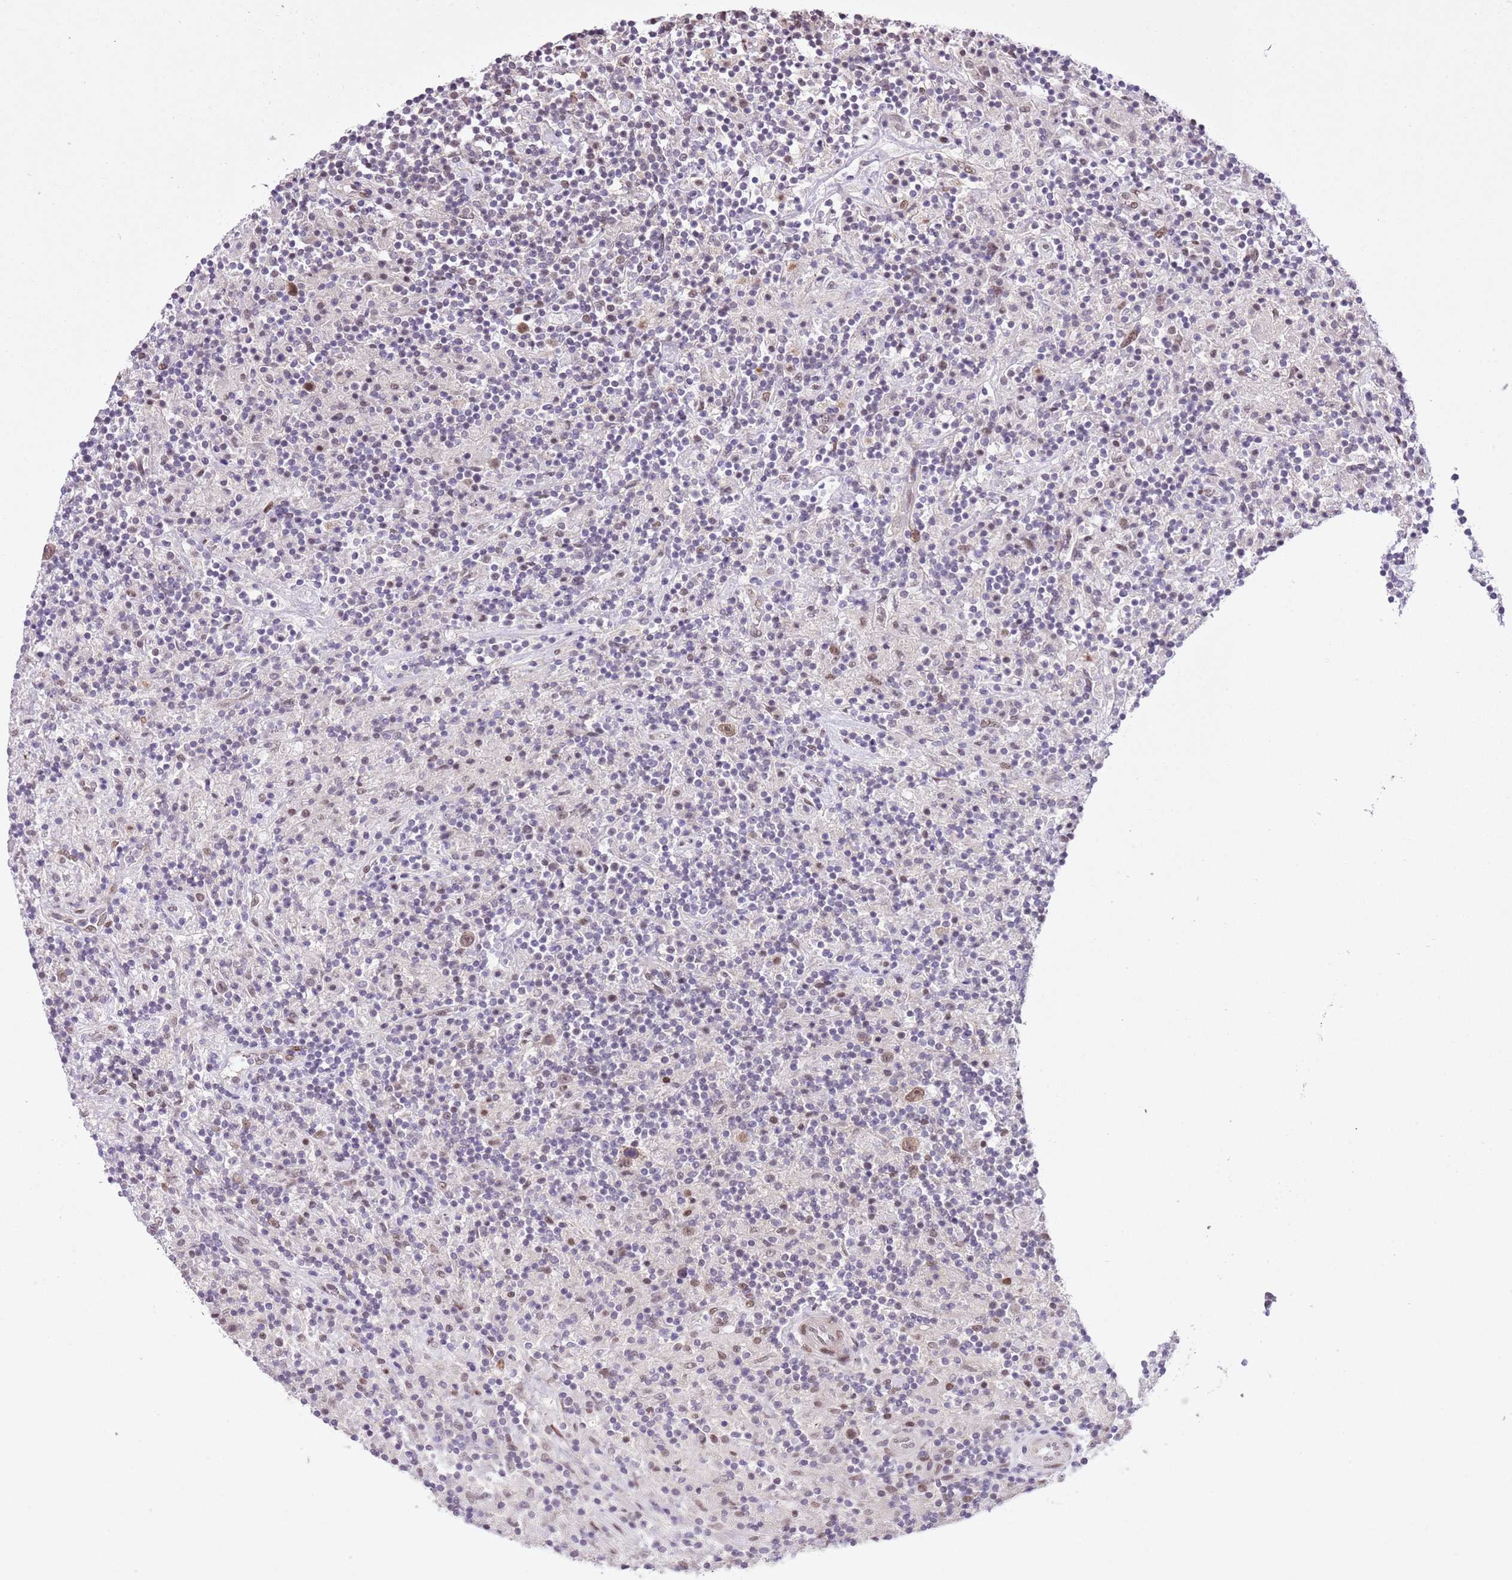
{"staining": {"intensity": "moderate", "quantity": ">75%", "location": "nuclear"}, "tissue": "lymphoma", "cell_type": "Tumor cells", "image_type": "cancer", "snomed": [{"axis": "morphology", "description": "Hodgkin's disease, NOS"}, {"axis": "topography", "description": "Lymph node"}], "caption": "Immunohistochemical staining of Hodgkin's disease shows moderate nuclear protein positivity in approximately >75% of tumor cells.", "gene": "NACC2", "patient": {"sex": "male", "age": 70}}